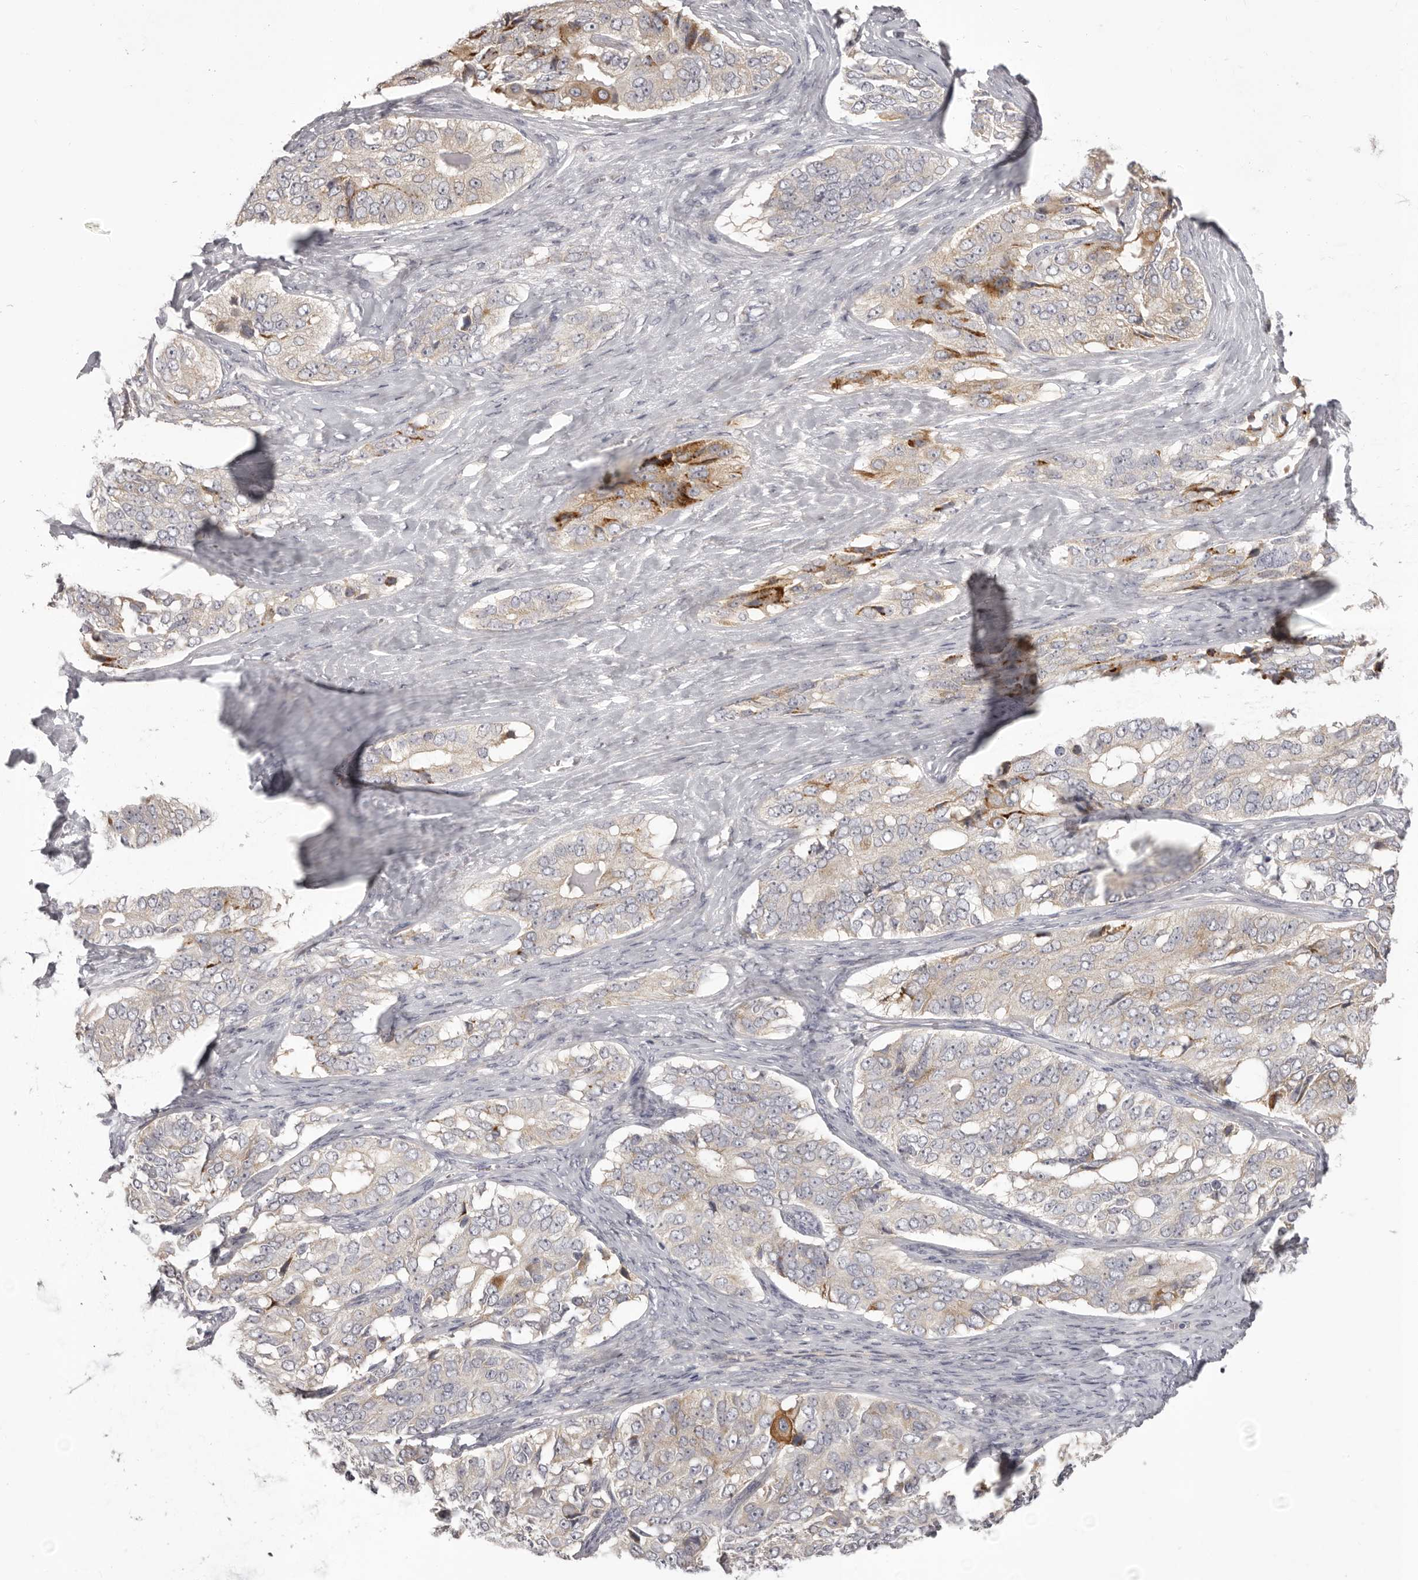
{"staining": {"intensity": "moderate", "quantity": "<25%", "location": "cytoplasmic/membranous"}, "tissue": "ovarian cancer", "cell_type": "Tumor cells", "image_type": "cancer", "snomed": [{"axis": "morphology", "description": "Carcinoma, endometroid"}, {"axis": "topography", "description": "Ovary"}], "caption": "Endometroid carcinoma (ovarian) stained with DAB IHC reveals low levels of moderate cytoplasmic/membranous staining in about <25% of tumor cells.", "gene": "OTUD3", "patient": {"sex": "female", "age": 51}}